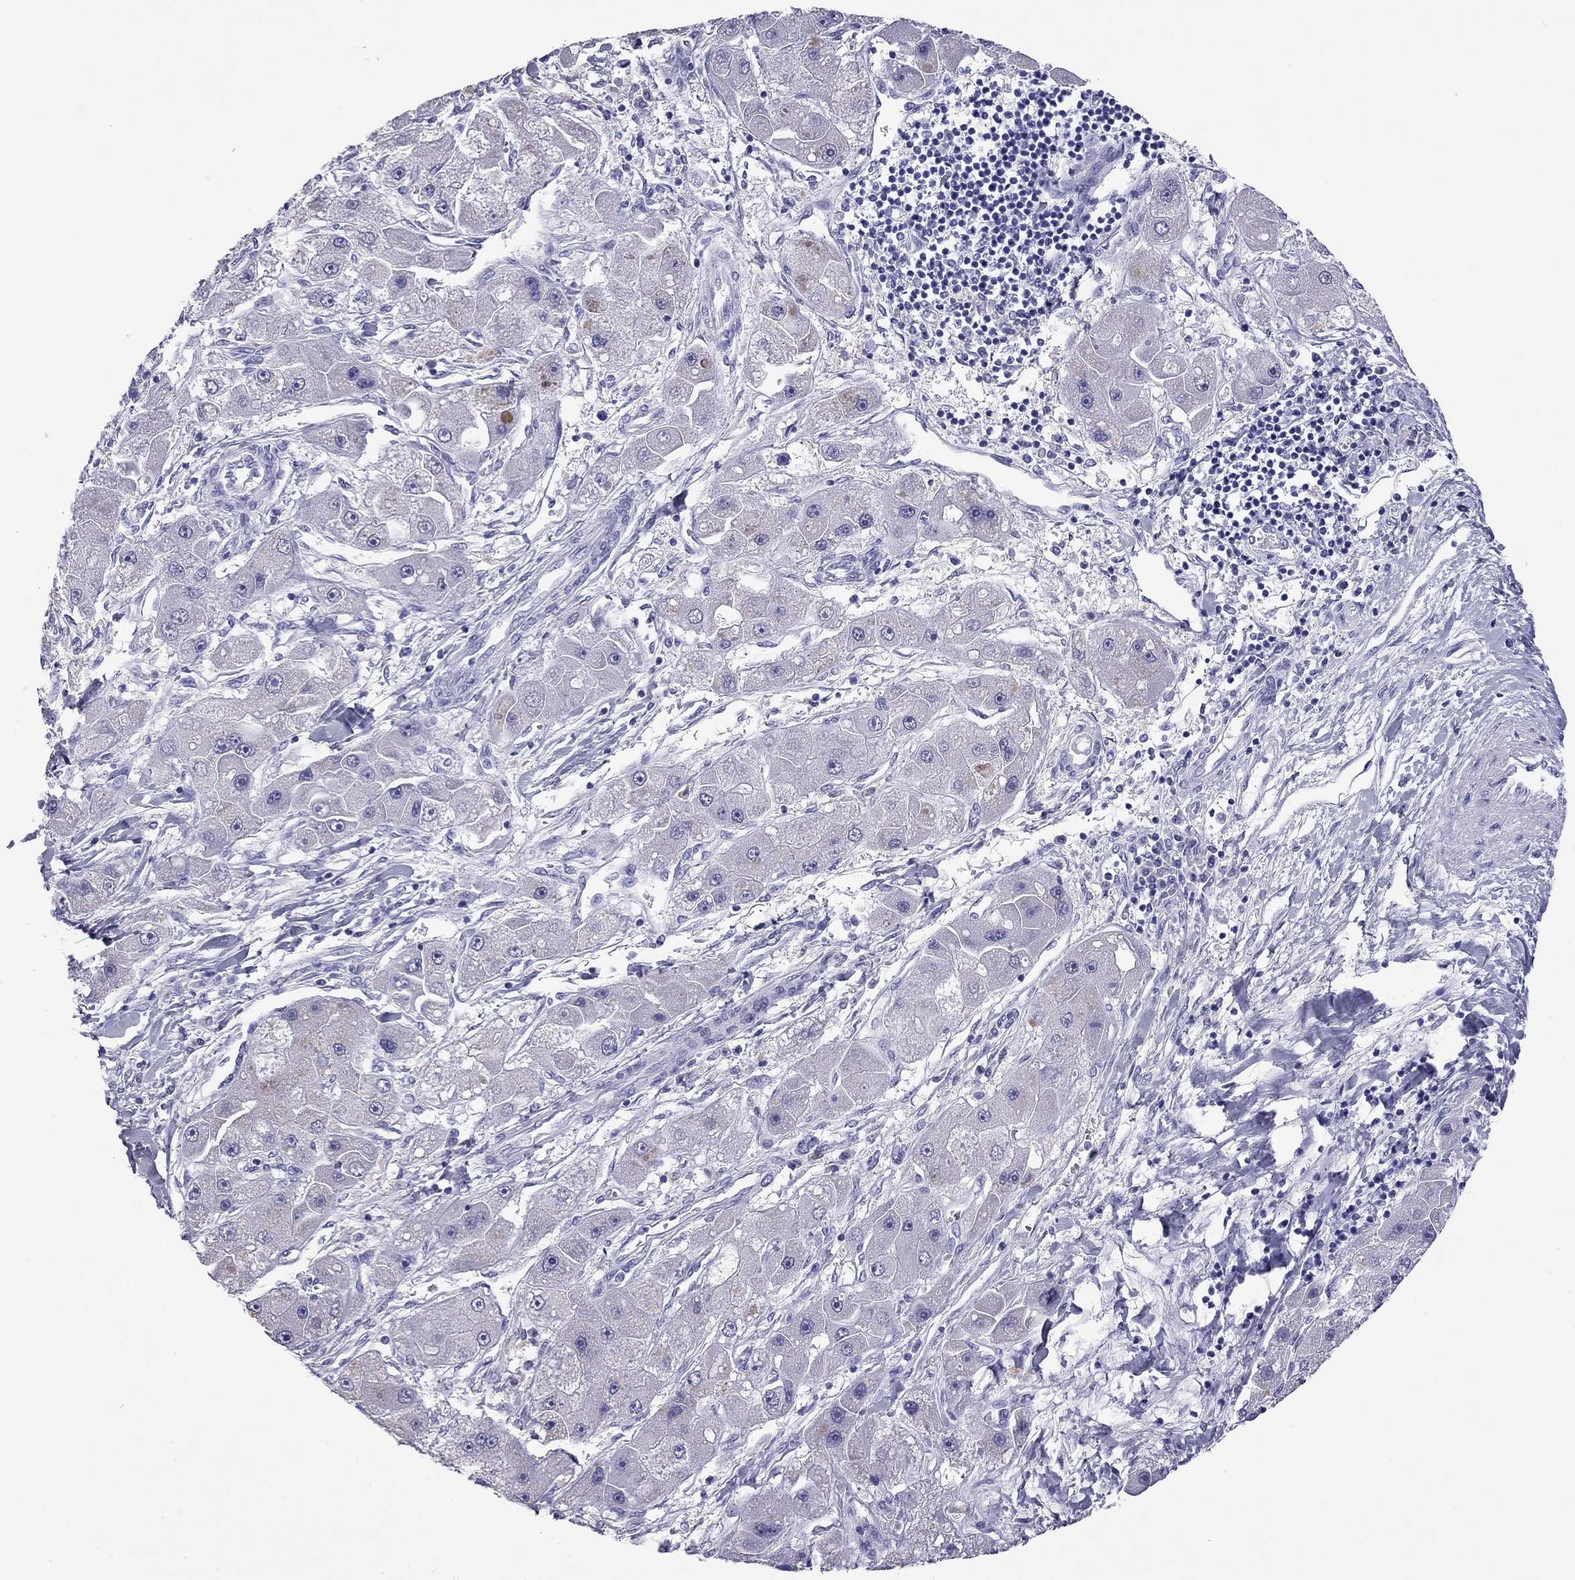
{"staining": {"intensity": "negative", "quantity": "none", "location": "none"}, "tissue": "liver cancer", "cell_type": "Tumor cells", "image_type": "cancer", "snomed": [{"axis": "morphology", "description": "Carcinoma, Hepatocellular, NOS"}, {"axis": "topography", "description": "Liver"}], "caption": "IHC histopathology image of neoplastic tissue: liver cancer (hepatocellular carcinoma) stained with DAB reveals no significant protein staining in tumor cells.", "gene": "ODF4", "patient": {"sex": "male", "age": 24}}